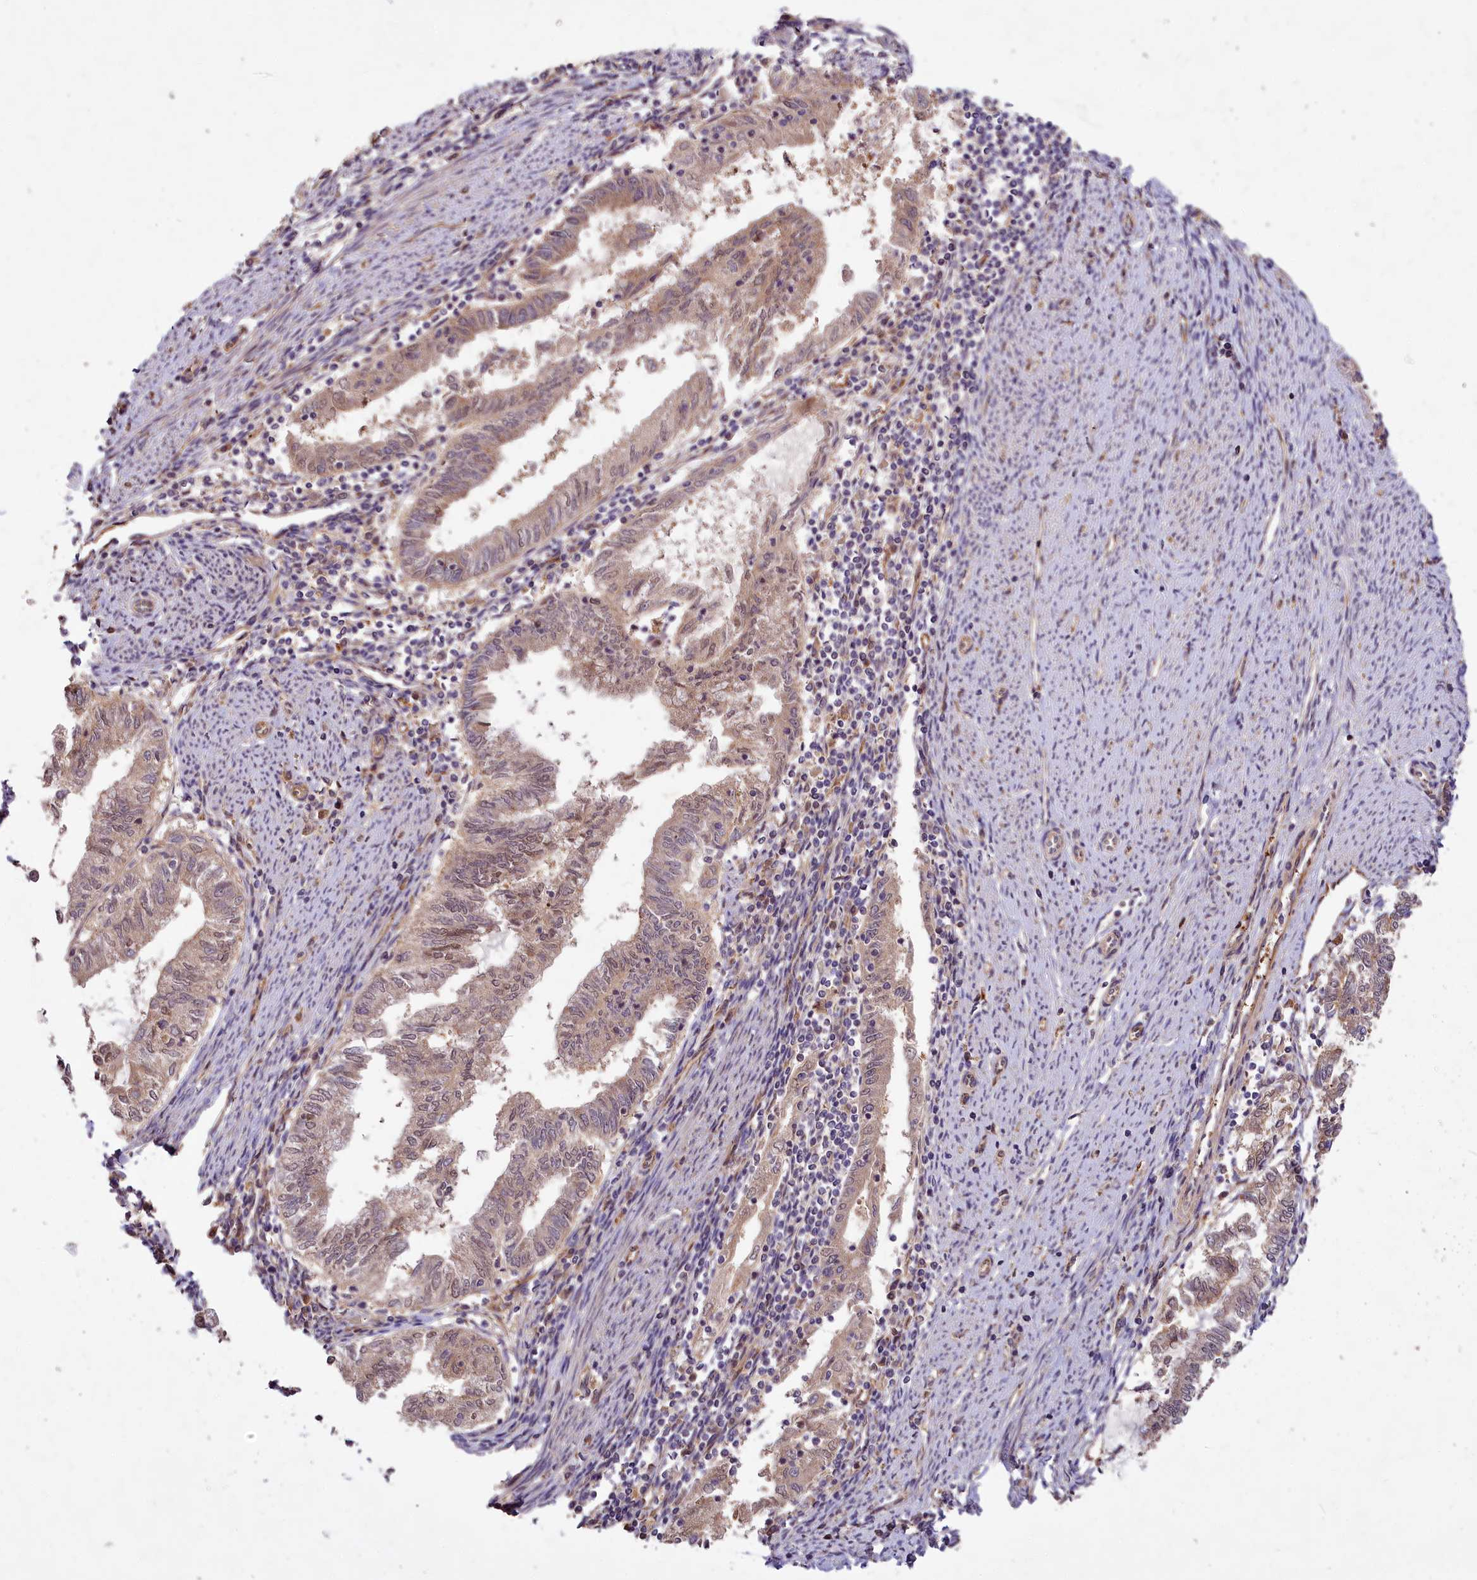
{"staining": {"intensity": "moderate", "quantity": "25%-75%", "location": "cytoplasmic/membranous"}, "tissue": "endometrial cancer", "cell_type": "Tumor cells", "image_type": "cancer", "snomed": [{"axis": "morphology", "description": "Adenocarcinoma, NOS"}, {"axis": "topography", "description": "Endometrium"}], "caption": "Immunohistochemical staining of human endometrial cancer (adenocarcinoma) demonstrates moderate cytoplasmic/membranous protein staining in about 25%-75% of tumor cells.", "gene": "PKN2", "patient": {"sex": "female", "age": 79}}